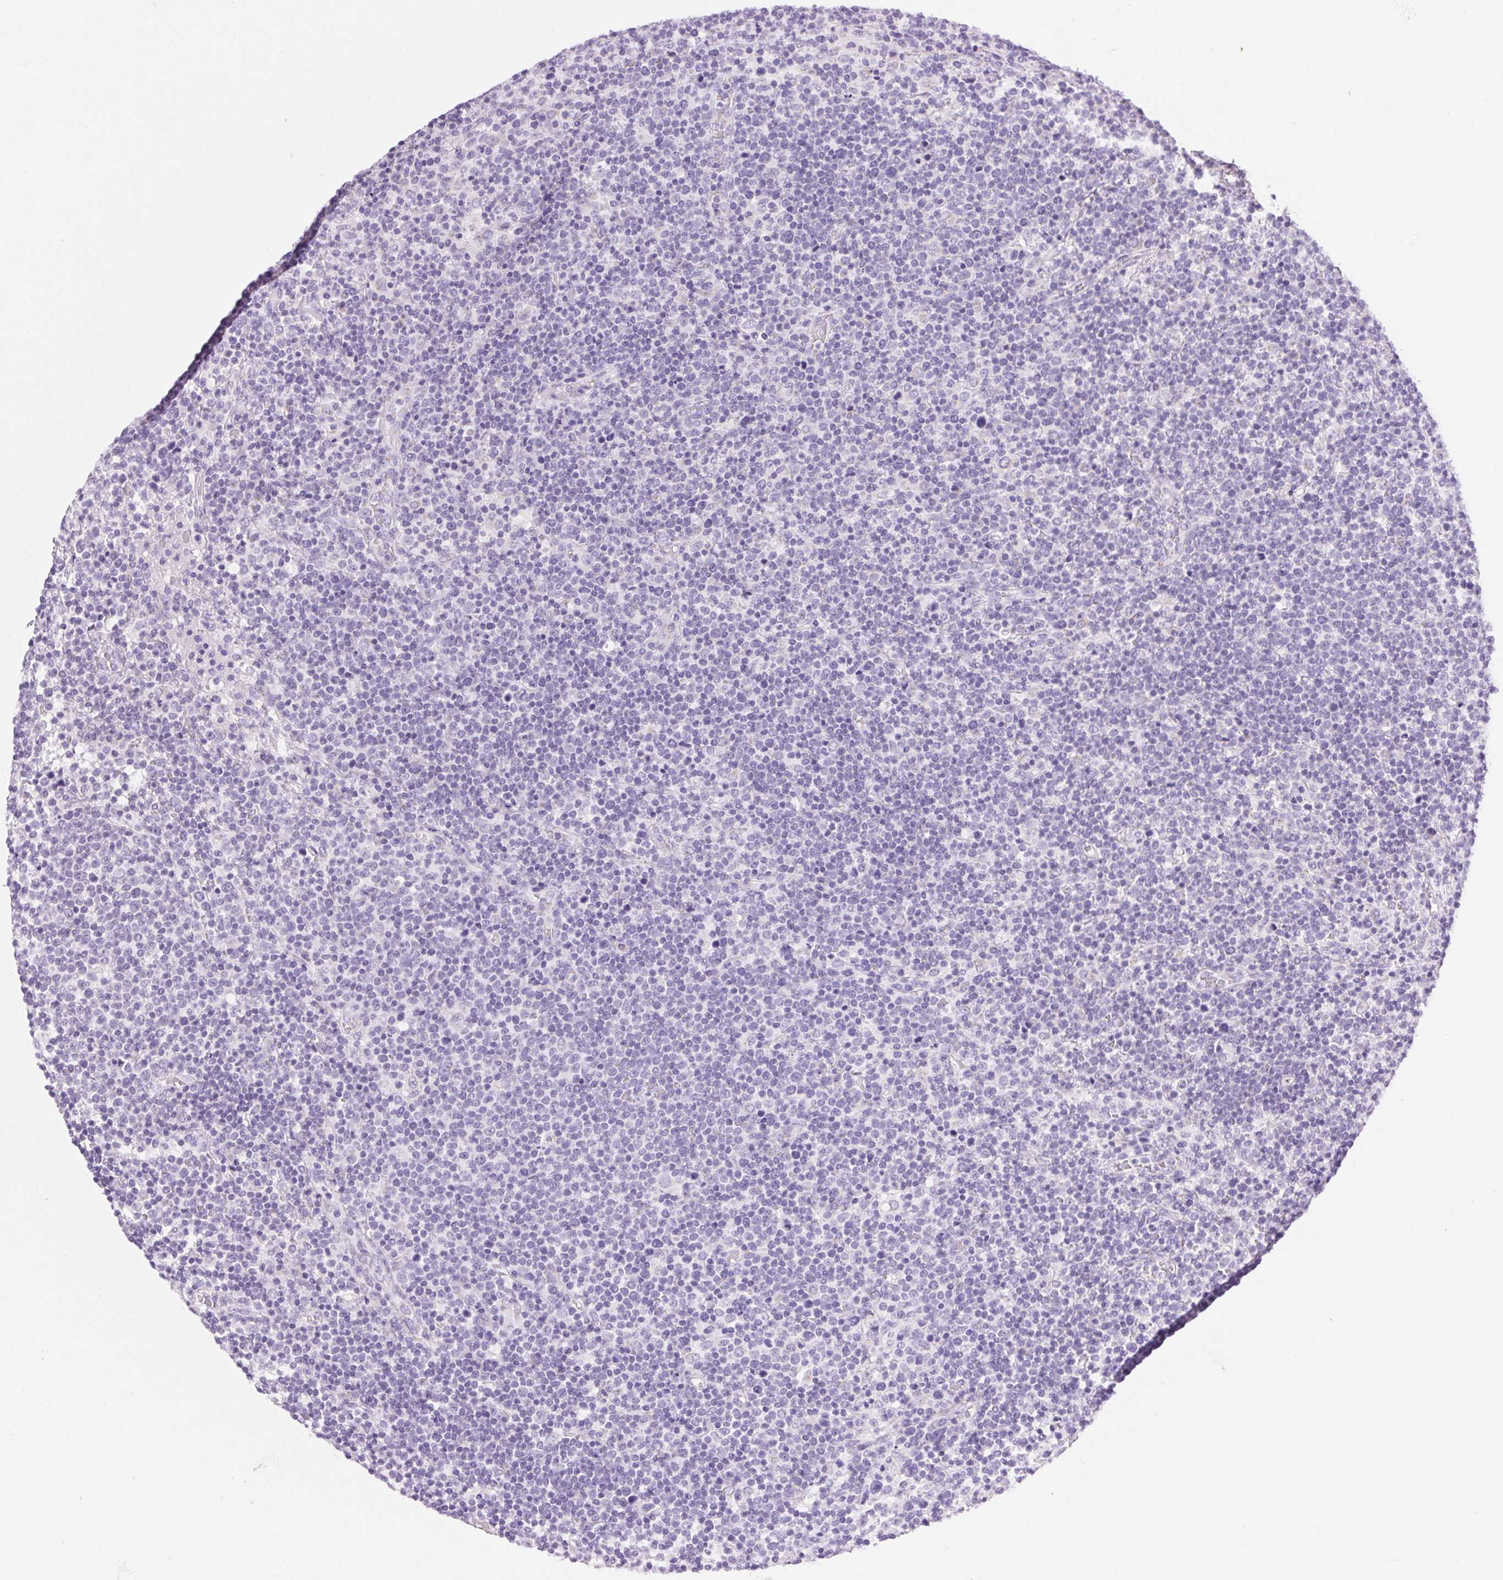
{"staining": {"intensity": "negative", "quantity": "none", "location": "none"}, "tissue": "lymphoma", "cell_type": "Tumor cells", "image_type": "cancer", "snomed": [{"axis": "morphology", "description": "Malignant lymphoma, non-Hodgkin's type, High grade"}, {"axis": "topography", "description": "Lymph node"}], "caption": "High magnification brightfield microscopy of lymphoma stained with DAB (3,3'-diaminobenzidine) (brown) and counterstained with hematoxylin (blue): tumor cells show no significant expression.", "gene": "SERPINB3", "patient": {"sex": "male", "age": 61}}